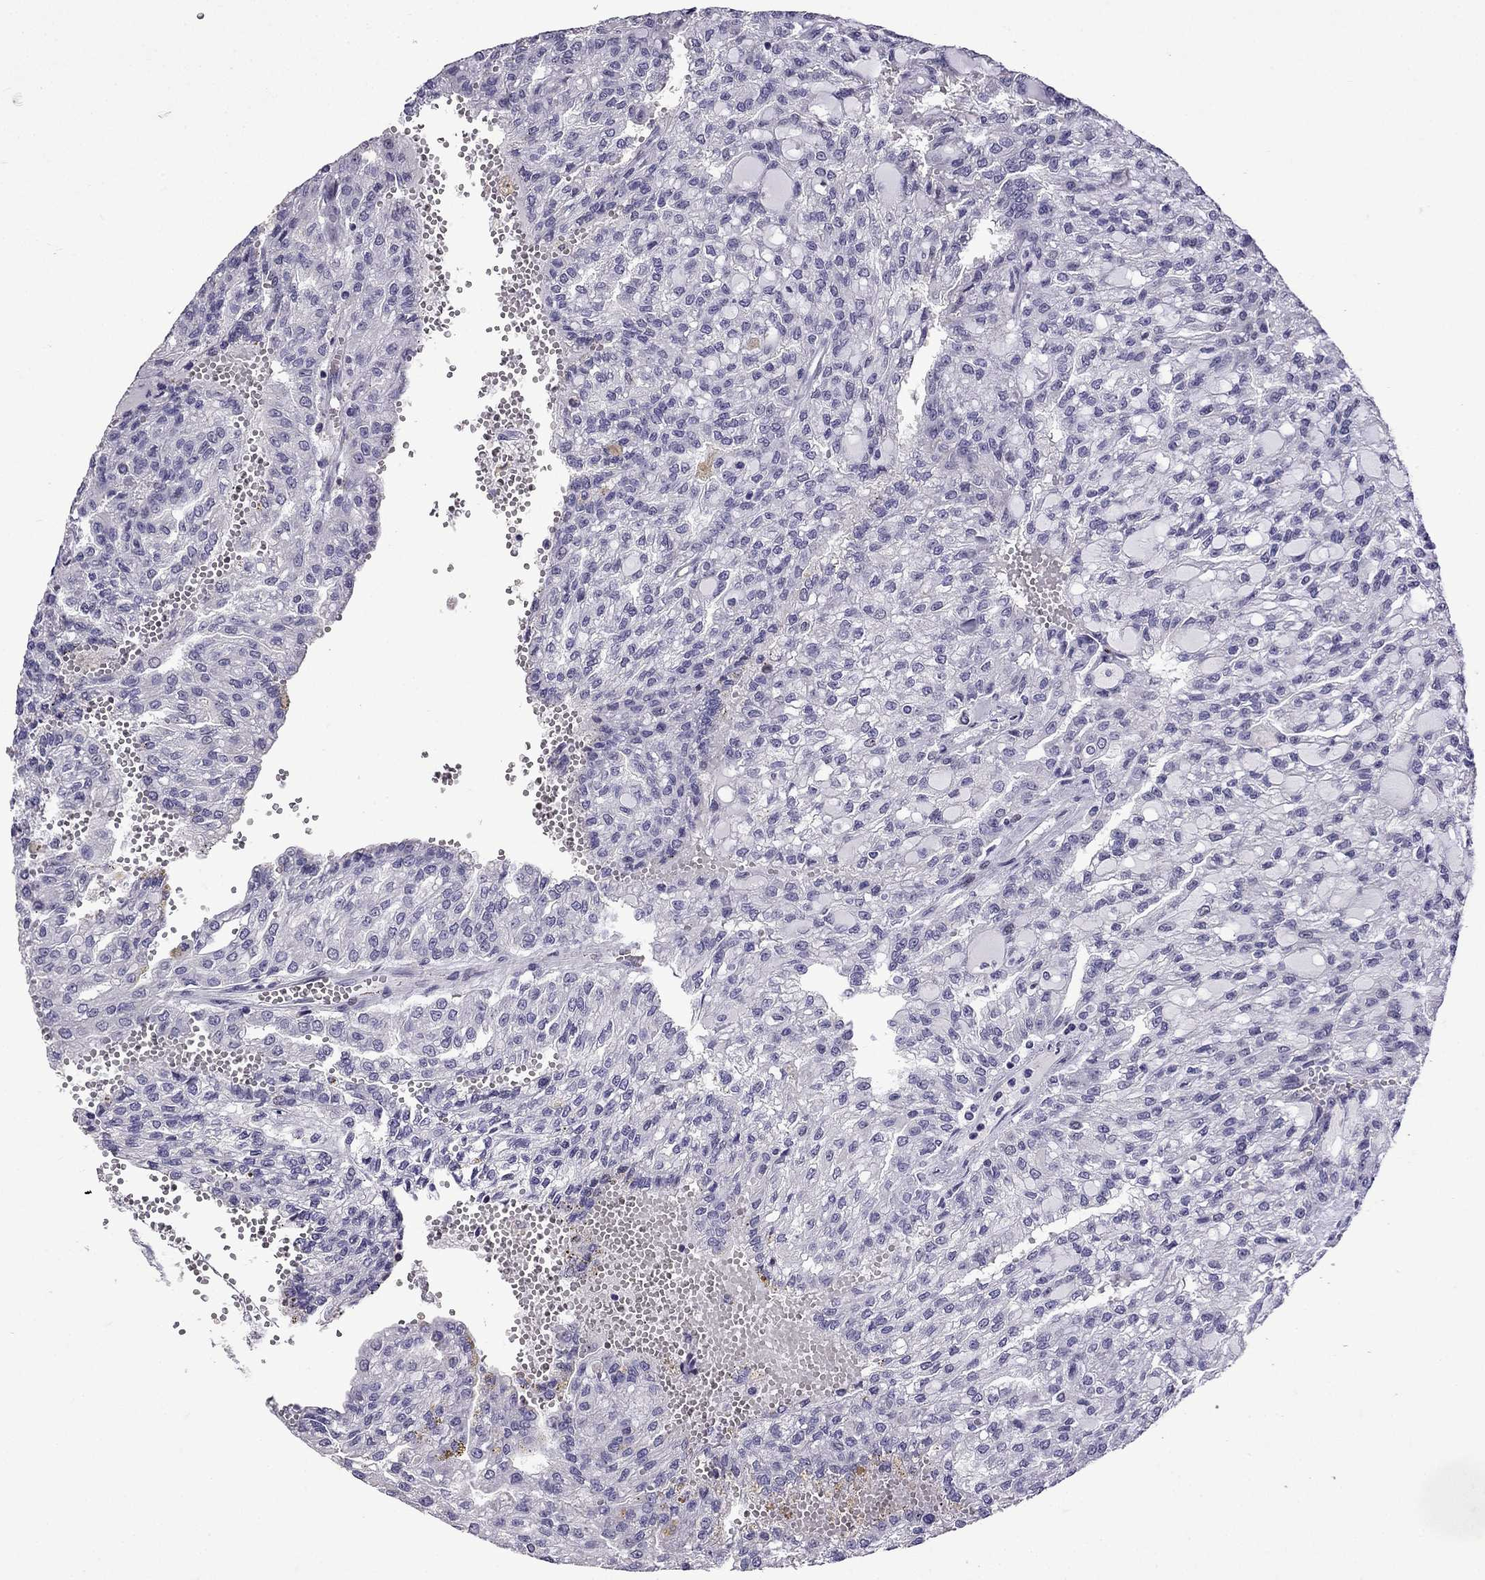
{"staining": {"intensity": "negative", "quantity": "none", "location": "none"}, "tissue": "renal cancer", "cell_type": "Tumor cells", "image_type": "cancer", "snomed": [{"axis": "morphology", "description": "Adenocarcinoma, NOS"}, {"axis": "topography", "description": "Kidney"}], "caption": "Tumor cells are negative for protein expression in human renal adenocarcinoma.", "gene": "TTN", "patient": {"sex": "male", "age": 63}}